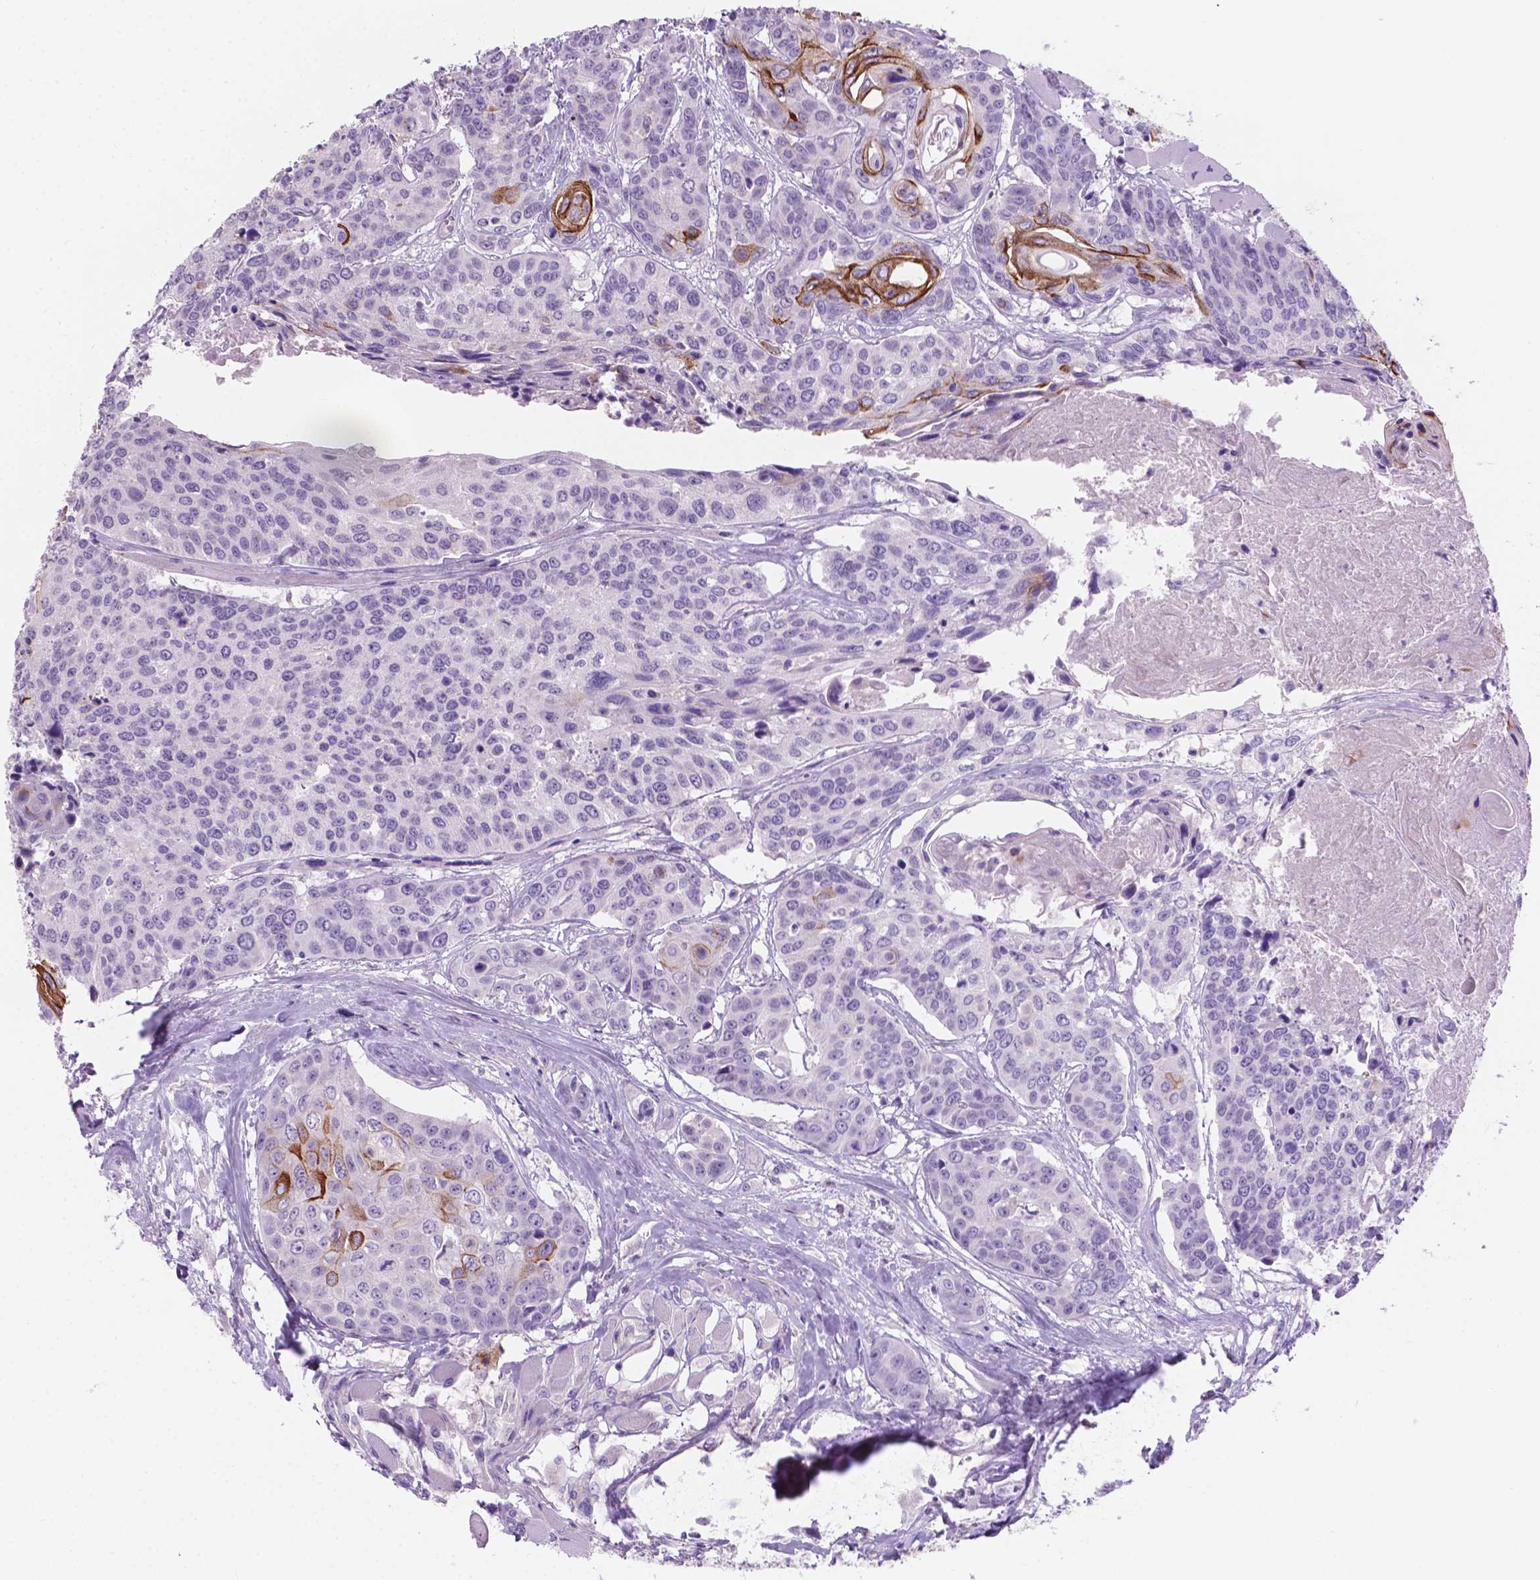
{"staining": {"intensity": "strong", "quantity": "<25%", "location": "cytoplasmic/membranous"}, "tissue": "head and neck cancer", "cell_type": "Tumor cells", "image_type": "cancer", "snomed": [{"axis": "morphology", "description": "Squamous cell carcinoma, NOS"}, {"axis": "topography", "description": "Oral tissue"}, {"axis": "topography", "description": "Head-Neck"}], "caption": "A medium amount of strong cytoplasmic/membranous positivity is present in approximately <25% of tumor cells in squamous cell carcinoma (head and neck) tissue.", "gene": "SBSN", "patient": {"sex": "male", "age": 56}}